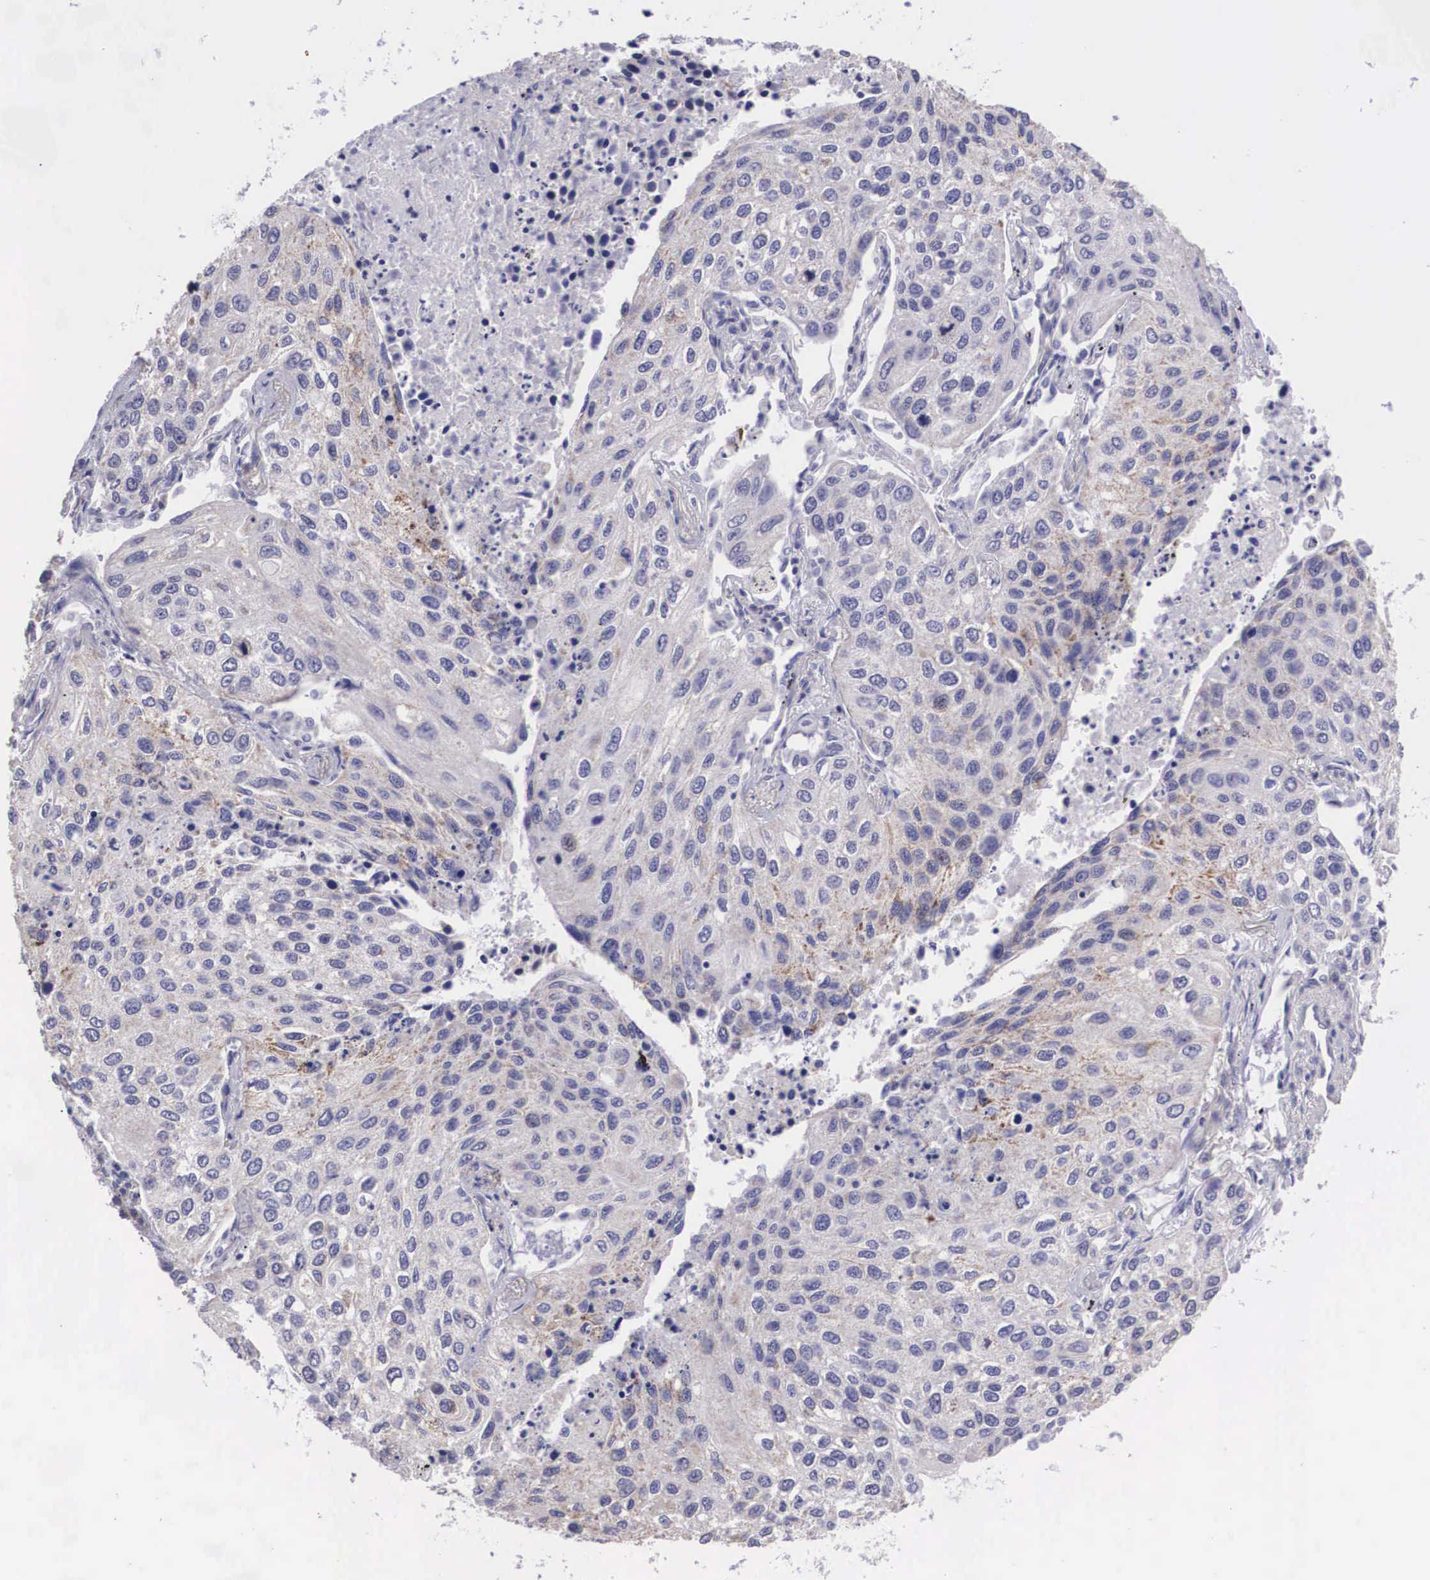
{"staining": {"intensity": "weak", "quantity": "<25%", "location": "cytoplasmic/membranous"}, "tissue": "lung cancer", "cell_type": "Tumor cells", "image_type": "cancer", "snomed": [{"axis": "morphology", "description": "Squamous cell carcinoma, NOS"}, {"axis": "topography", "description": "Lung"}], "caption": "Tumor cells are negative for brown protein staining in squamous cell carcinoma (lung).", "gene": "ARG2", "patient": {"sex": "male", "age": 75}}